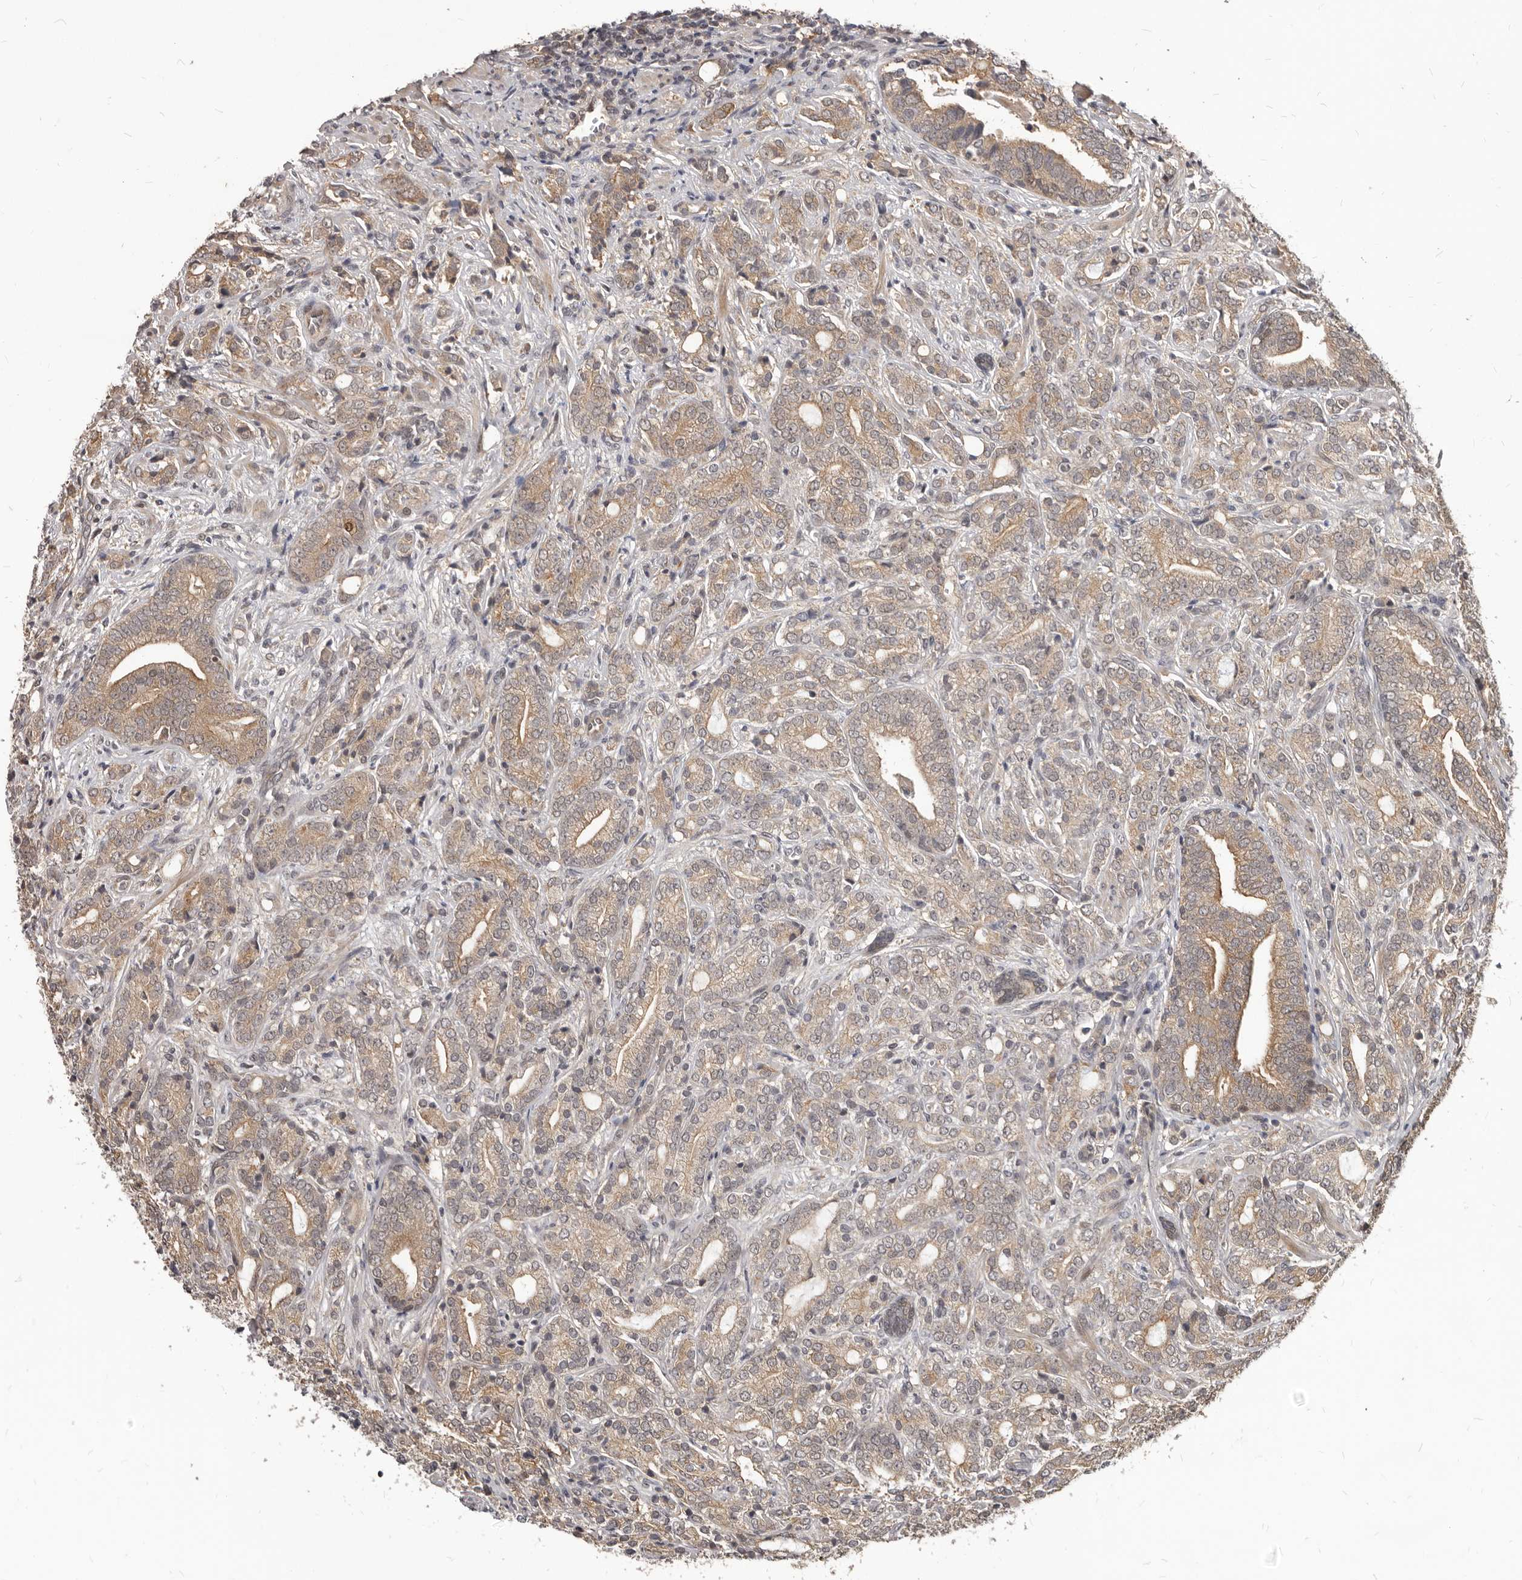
{"staining": {"intensity": "moderate", "quantity": ">75%", "location": "cytoplasmic/membranous"}, "tissue": "prostate cancer", "cell_type": "Tumor cells", "image_type": "cancer", "snomed": [{"axis": "morphology", "description": "Adenocarcinoma, High grade"}, {"axis": "topography", "description": "Prostate"}], "caption": "Approximately >75% of tumor cells in human high-grade adenocarcinoma (prostate) display moderate cytoplasmic/membranous protein positivity as visualized by brown immunohistochemical staining.", "gene": "GABPB2", "patient": {"sex": "male", "age": 57}}